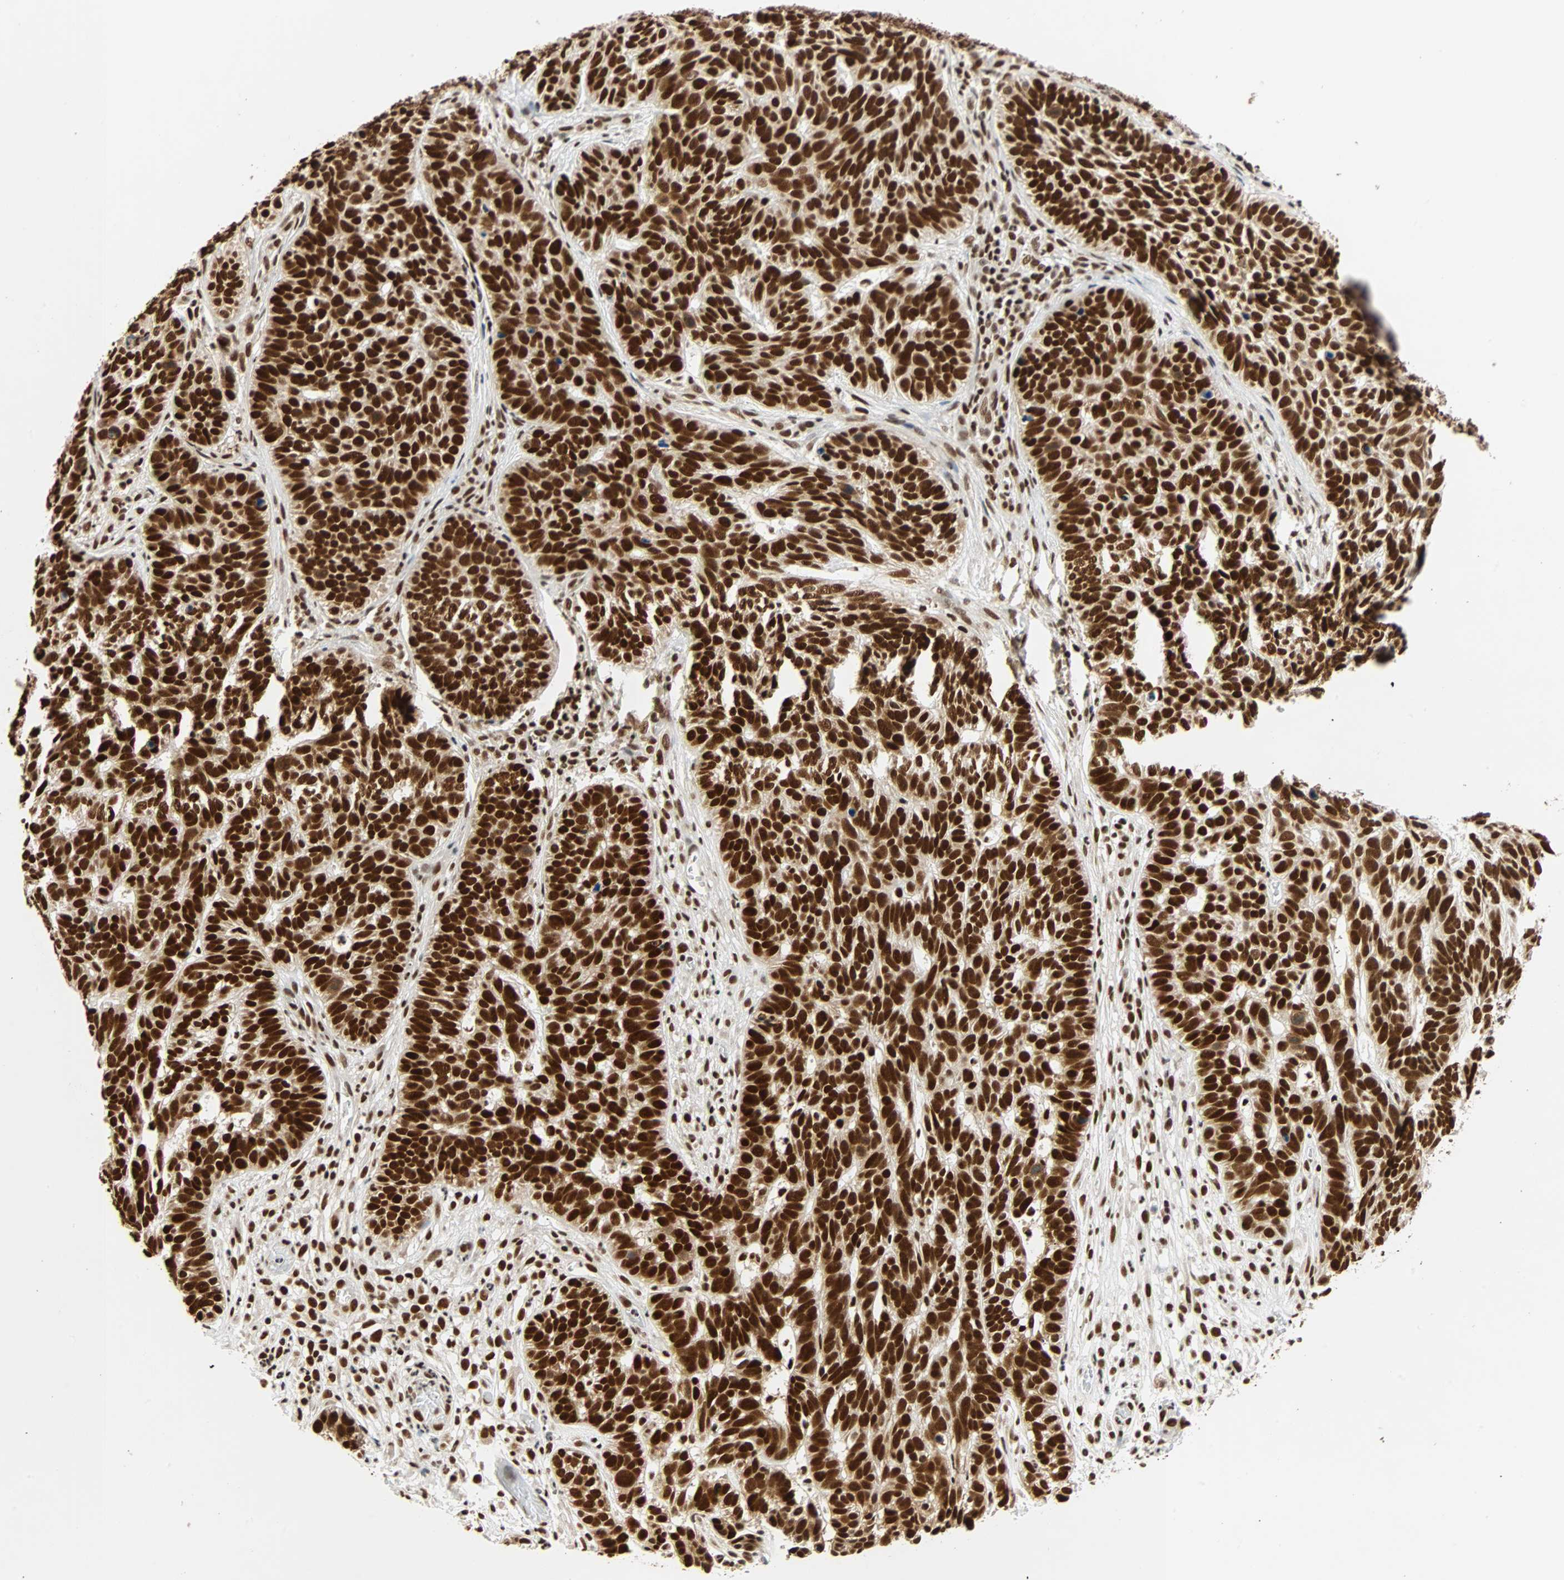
{"staining": {"intensity": "strong", "quantity": ">75%", "location": "nuclear"}, "tissue": "skin cancer", "cell_type": "Tumor cells", "image_type": "cancer", "snomed": [{"axis": "morphology", "description": "Basal cell carcinoma"}, {"axis": "topography", "description": "Skin"}], "caption": "Skin cancer was stained to show a protein in brown. There is high levels of strong nuclear staining in about >75% of tumor cells.", "gene": "CDK12", "patient": {"sex": "male", "age": 87}}